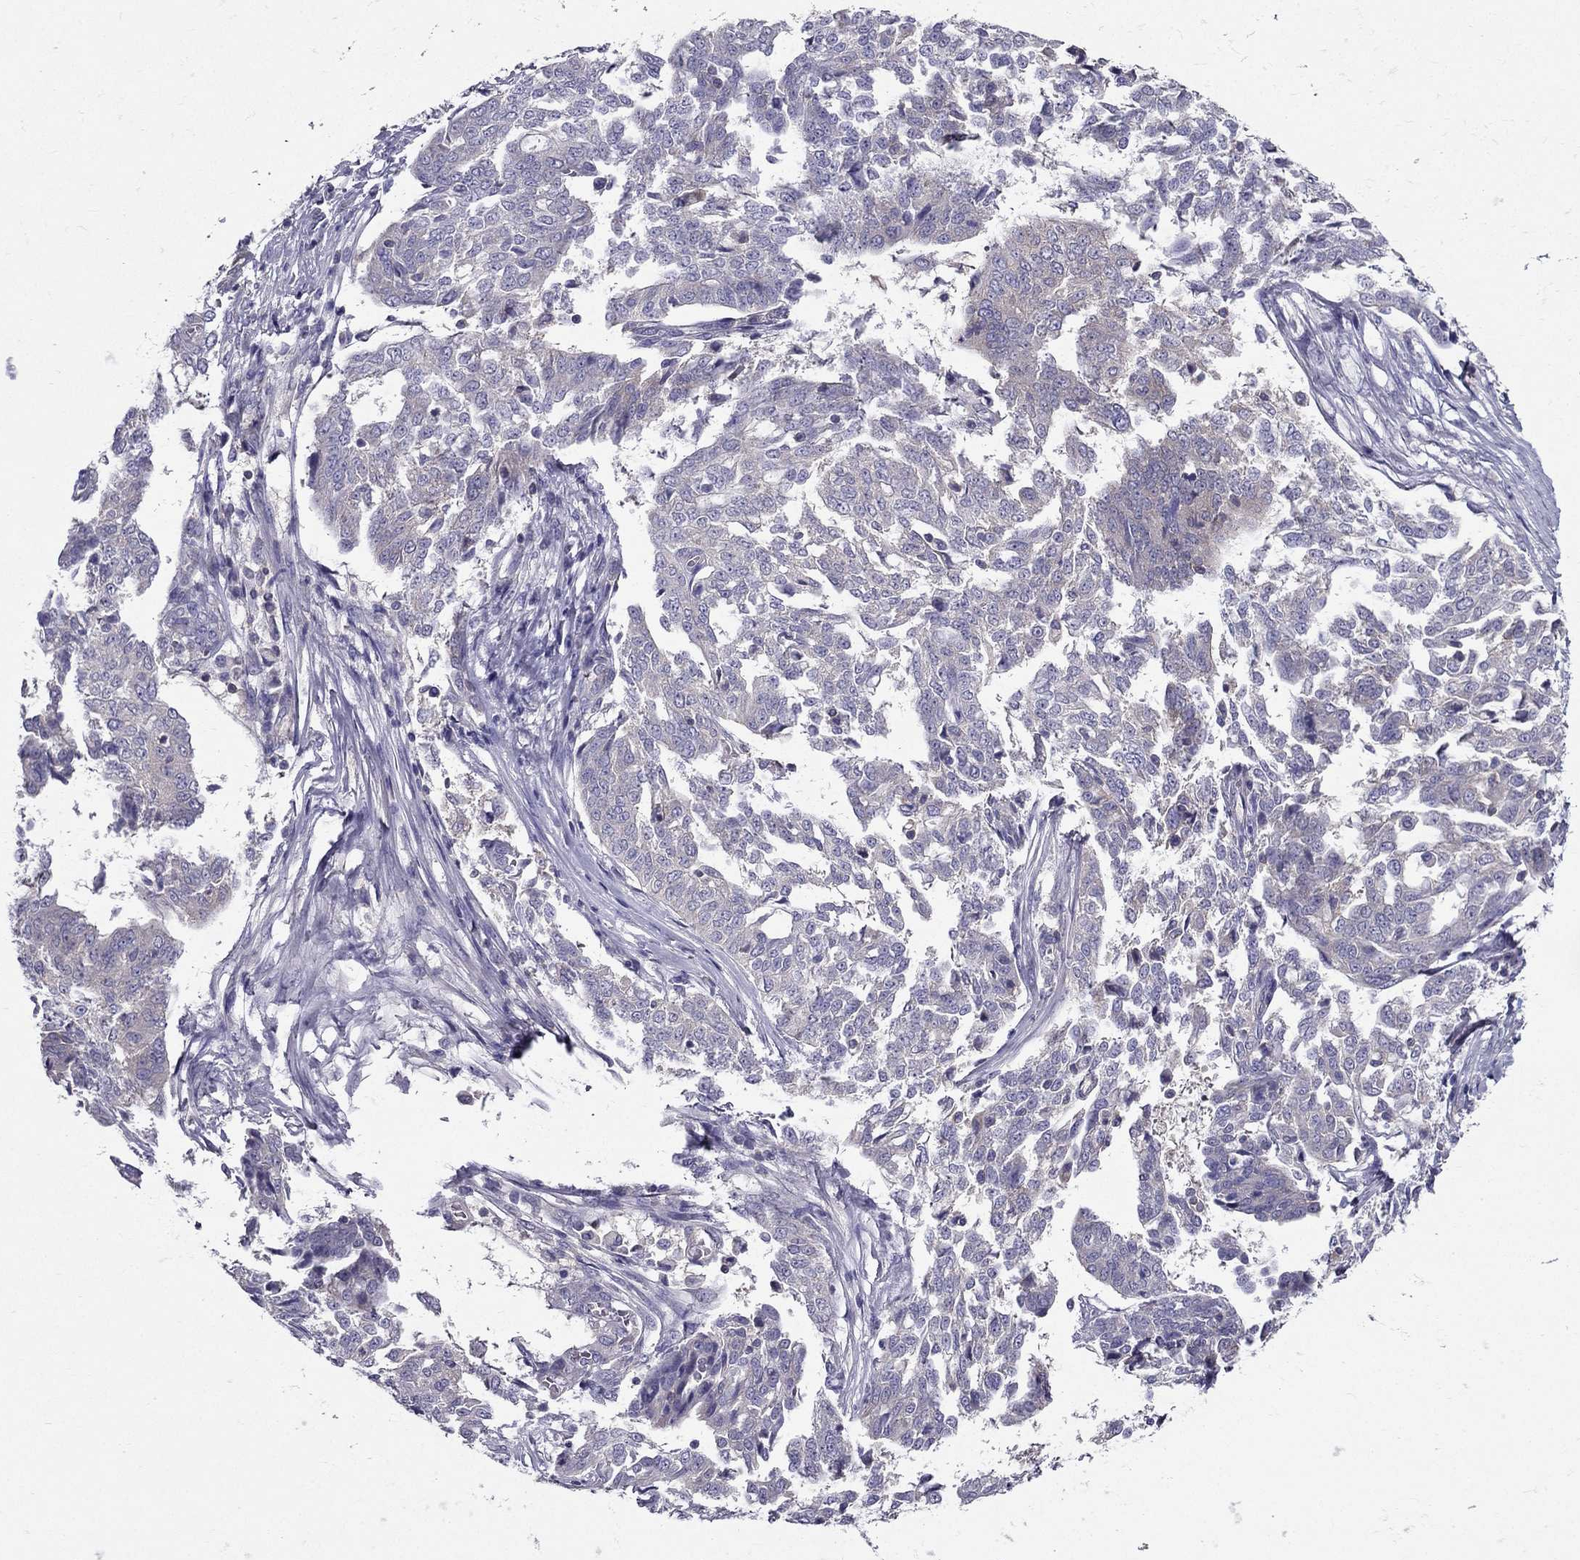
{"staining": {"intensity": "negative", "quantity": "none", "location": "none"}, "tissue": "ovarian cancer", "cell_type": "Tumor cells", "image_type": "cancer", "snomed": [{"axis": "morphology", "description": "Cystadenocarcinoma, serous, NOS"}, {"axis": "topography", "description": "Ovary"}], "caption": "Tumor cells show no significant protein expression in serous cystadenocarcinoma (ovarian).", "gene": "AAK1", "patient": {"sex": "female", "age": 67}}